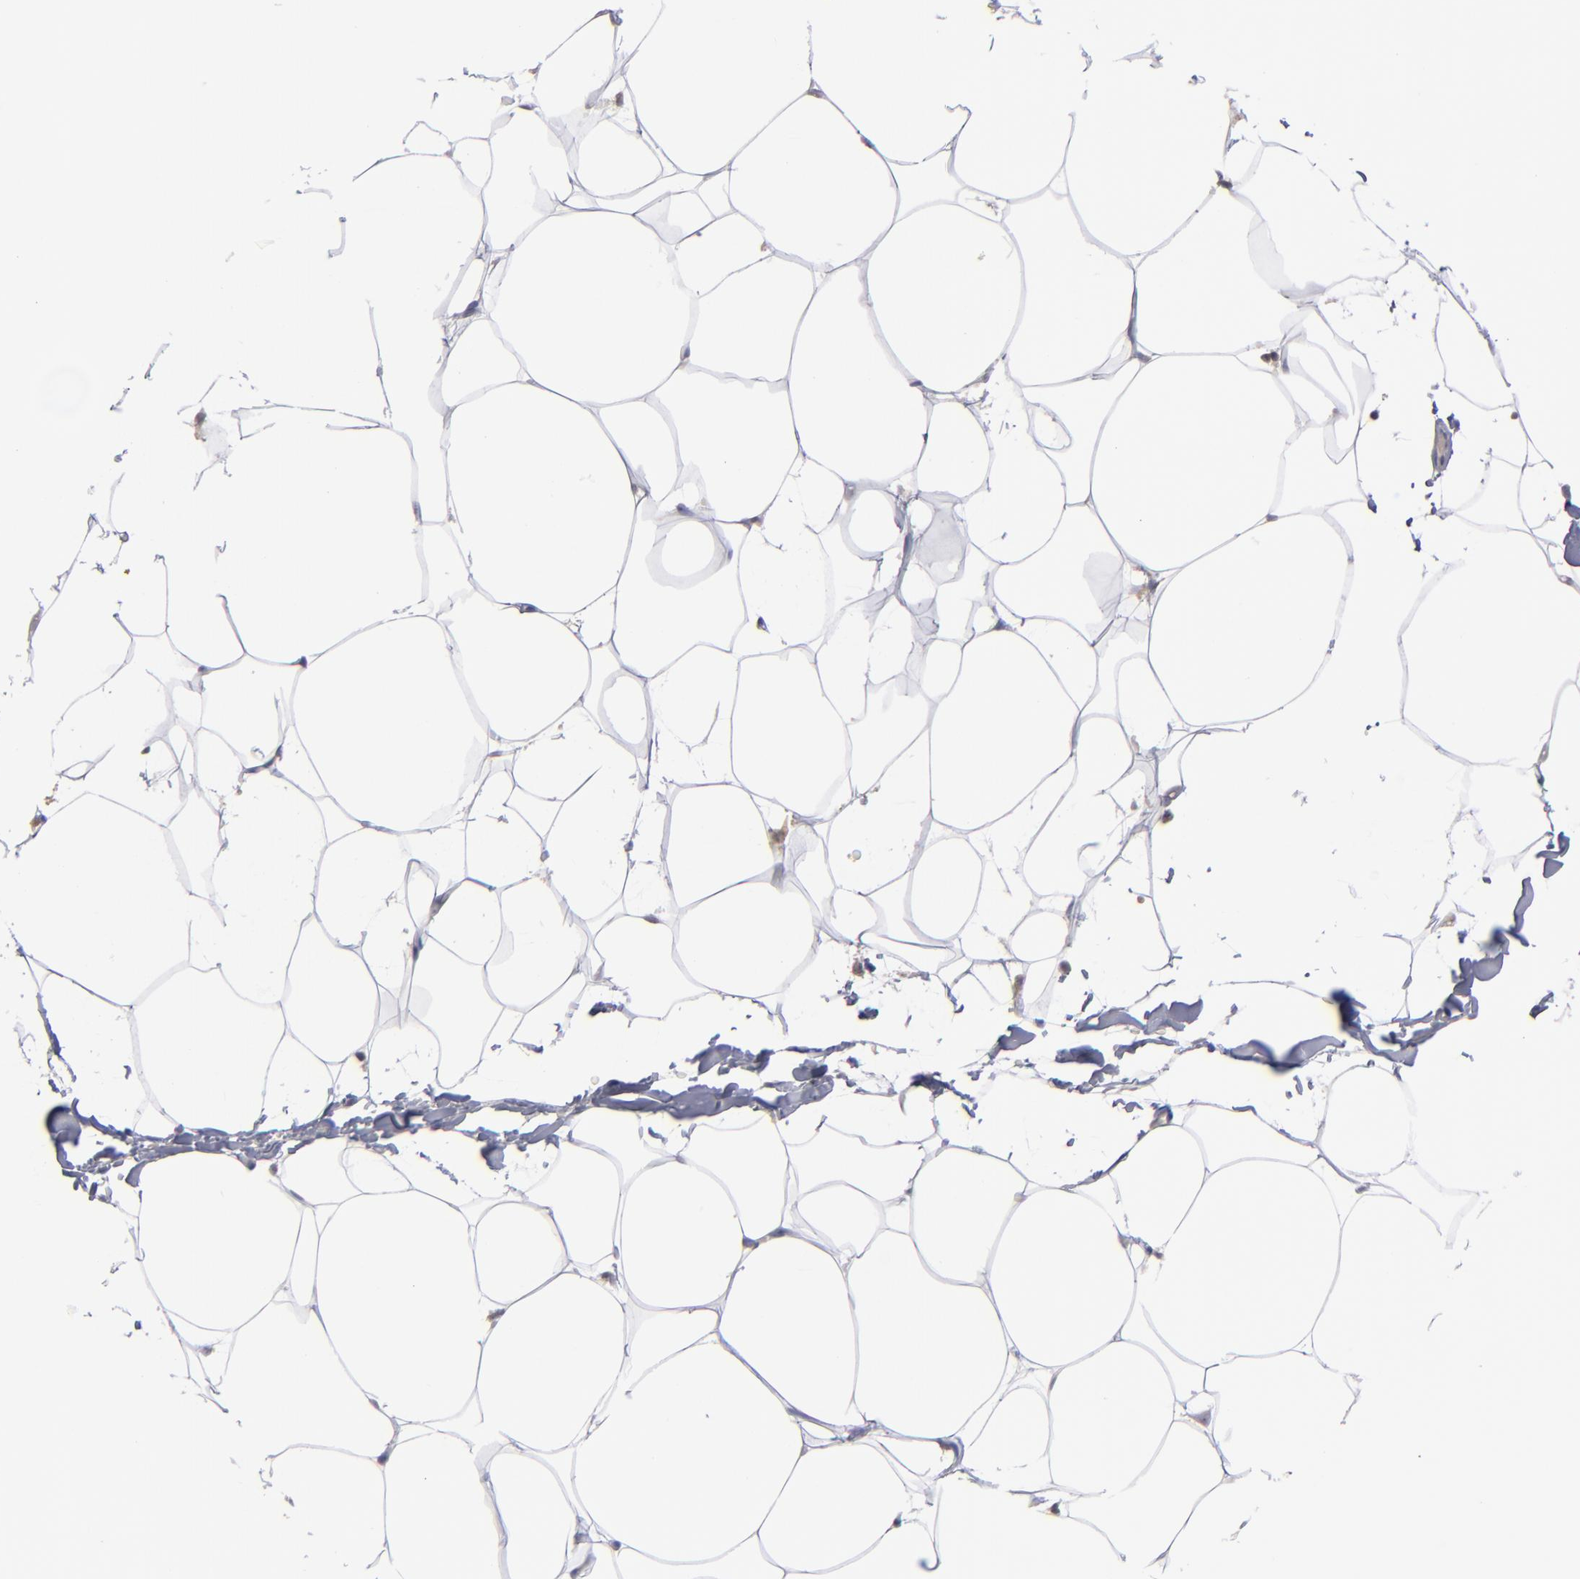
{"staining": {"intensity": "negative", "quantity": "none", "location": "none"}, "tissue": "adipose tissue", "cell_type": "Adipocytes", "image_type": "normal", "snomed": [{"axis": "morphology", "description": "Normal tissue, NOS"}, {"axis": "morphology", "description": "Duct carcinoma"}, {"axis": "topography", "description": "Breast"}, {"axis": "topography", "description": "Adipose tissue"}], "caption": "High power microscopy micrograph of an immunohistochemistry (IHC) photomicrograph of benign adipose tissue, revealing no significant positivity in adipocytes. Brightfield microscopy of immunohistochemistry (IHC) stained with DAB (brown) and hematoxylin (blue), captured at high magnification.", "gene": "RPH3A", "patient": {"sex": "female", "age": 37}}